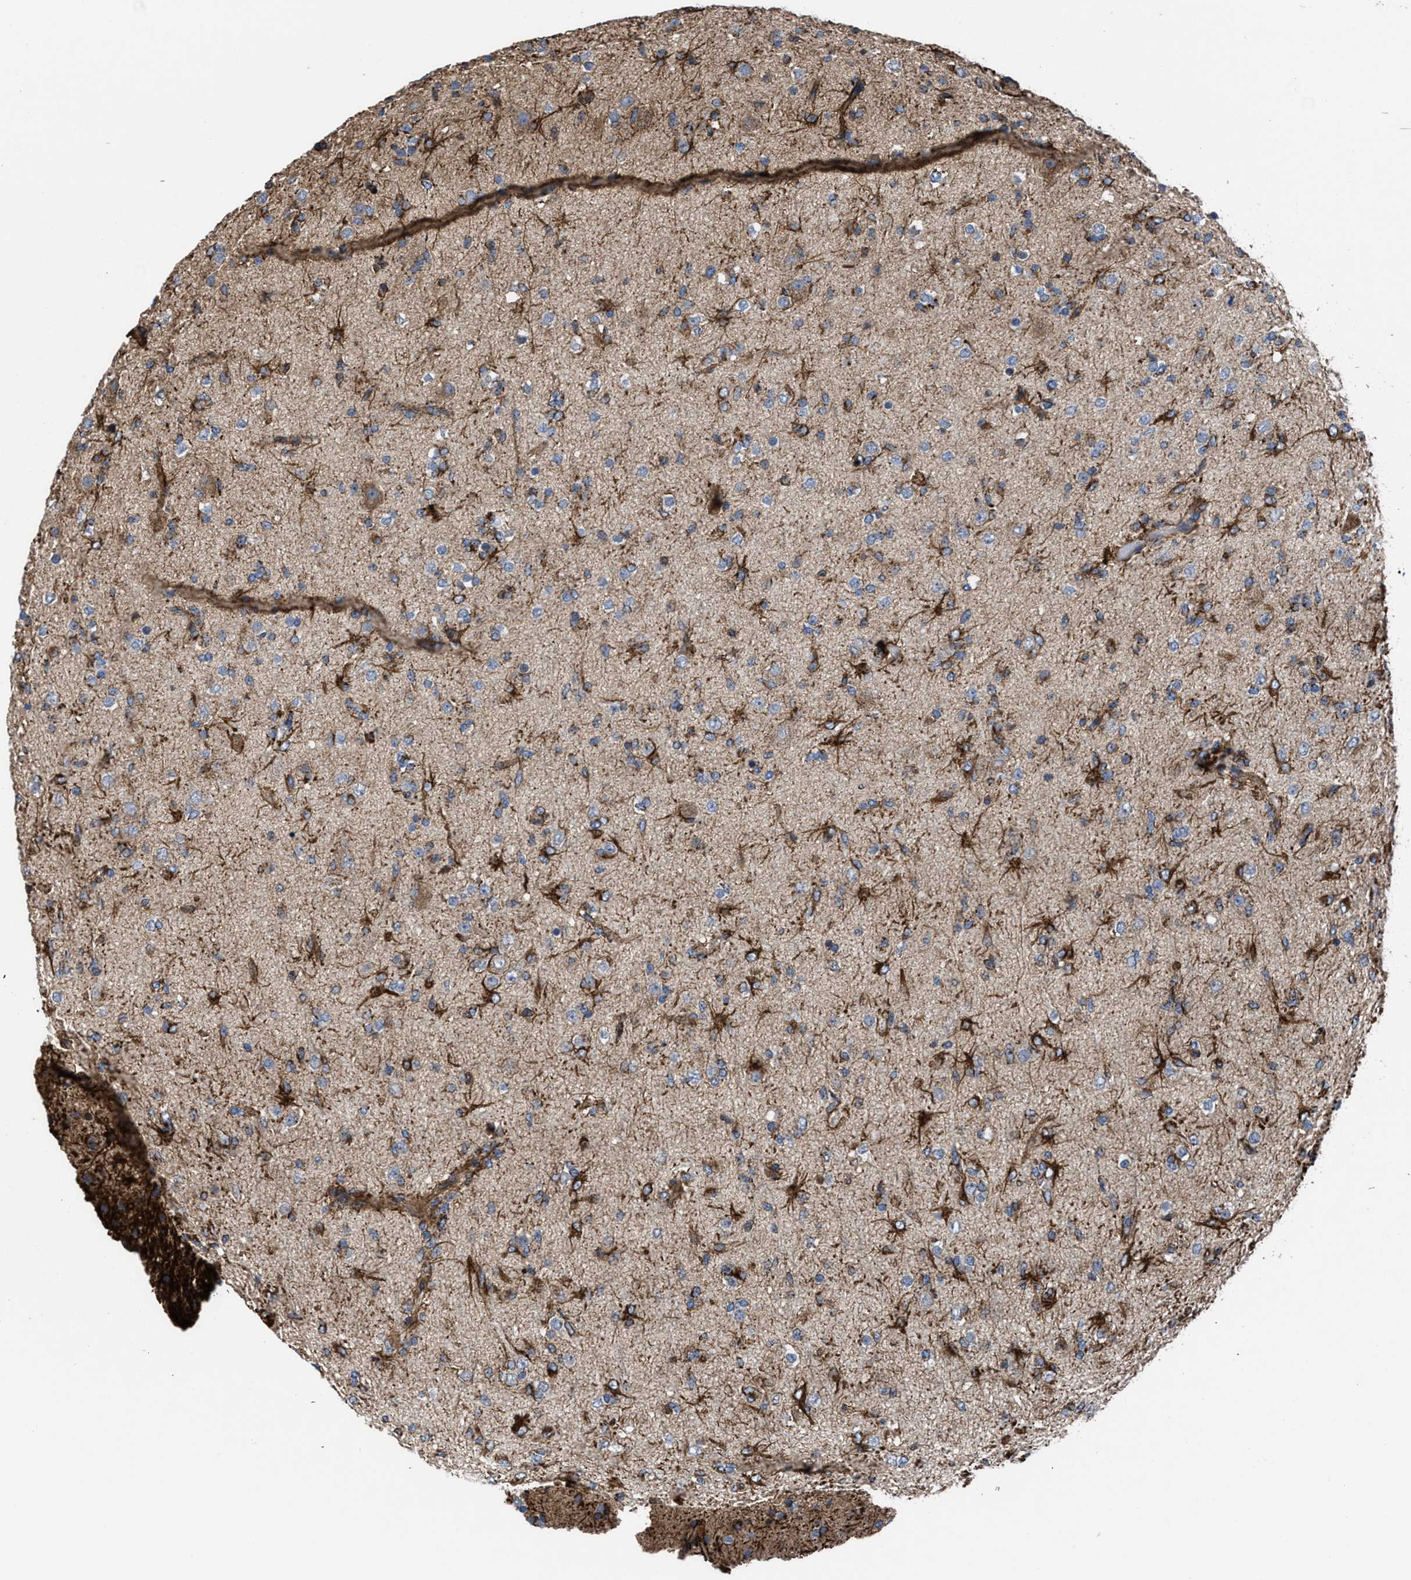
{"staining": {"intensity": "moderate", "quantity": "<25%", "location": "cytoplasmic/membranous"}, "tissue": "glioma", "cell_type": "Tumor cells", "image_type": "cancer", "snomed": [{"axis": "morphology", "description": "Glioma, malignant, Low grade"}, {"axis": "topography", "description": "Brain"}], "caption": "This micrograph reveals immunohistochemistry staining of human glioma, with low moderate cytoplasmic/membranous expression in about <25% of tumor cells.", "gene": "PRR15L", "patient": {"sex": "male", "age": 65}}